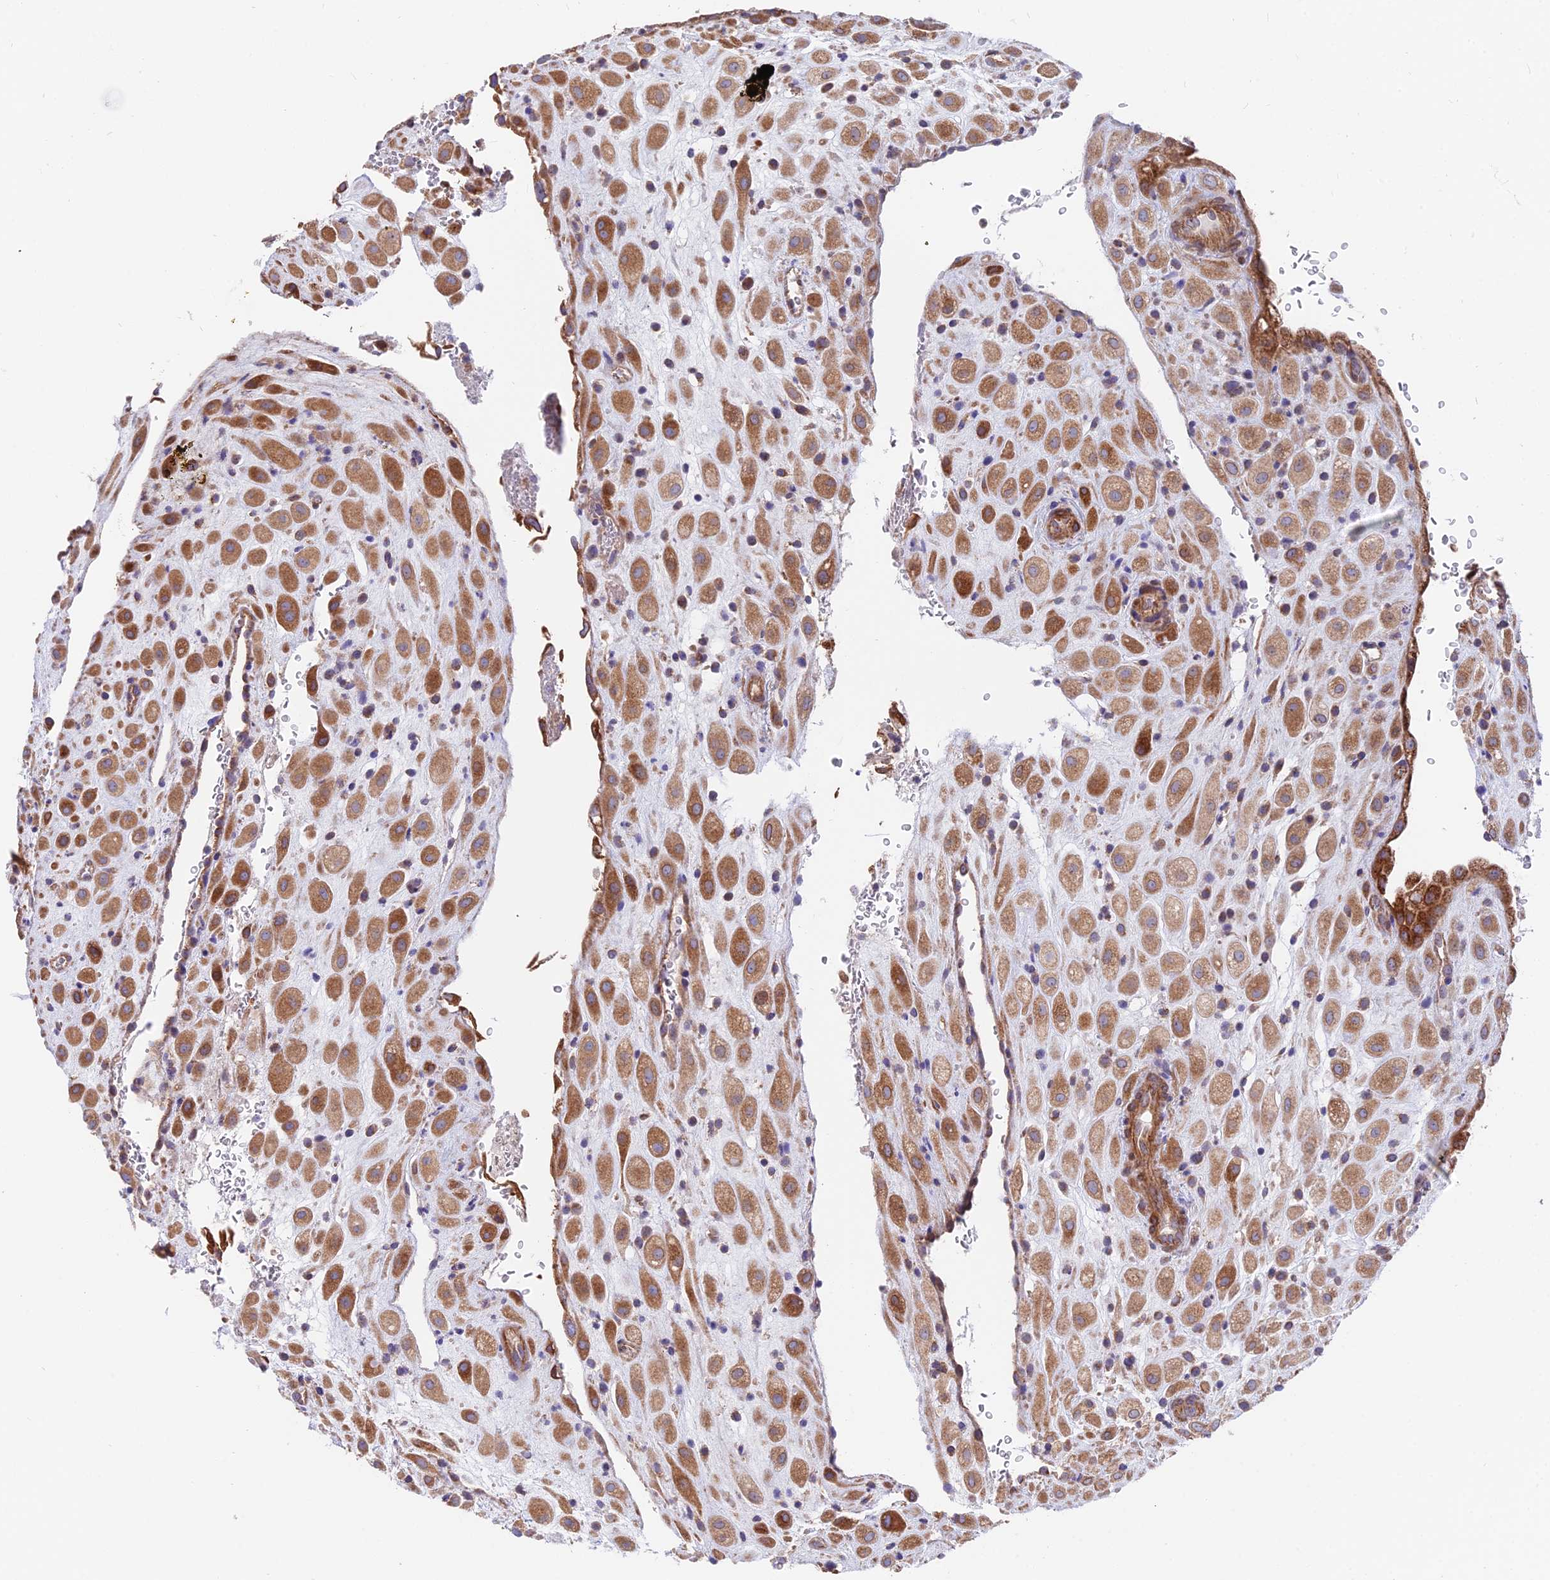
{"staining": {"intensity": "moderate", "quantity": ">75%", "location": "cytoplasmic/membranous"}, "tissue": "placenta", "cell_type": "Decidual cells", "image_type": "normal", "snomed": [{"axis": "morphology", "description": "Normal tissue, NOS"}, {"axis": "topography", "description": "Placenta"}], "caption": "Protein analysis of benign placenta exhibits moderate cytoplasmic/membranous staining in about >75% of decidual cells. (DAB IHC, brown staining for protein, blue staining for nuclei).", "gene": "TBC1D20", "patient": {"sex": "female", "age": 35}}